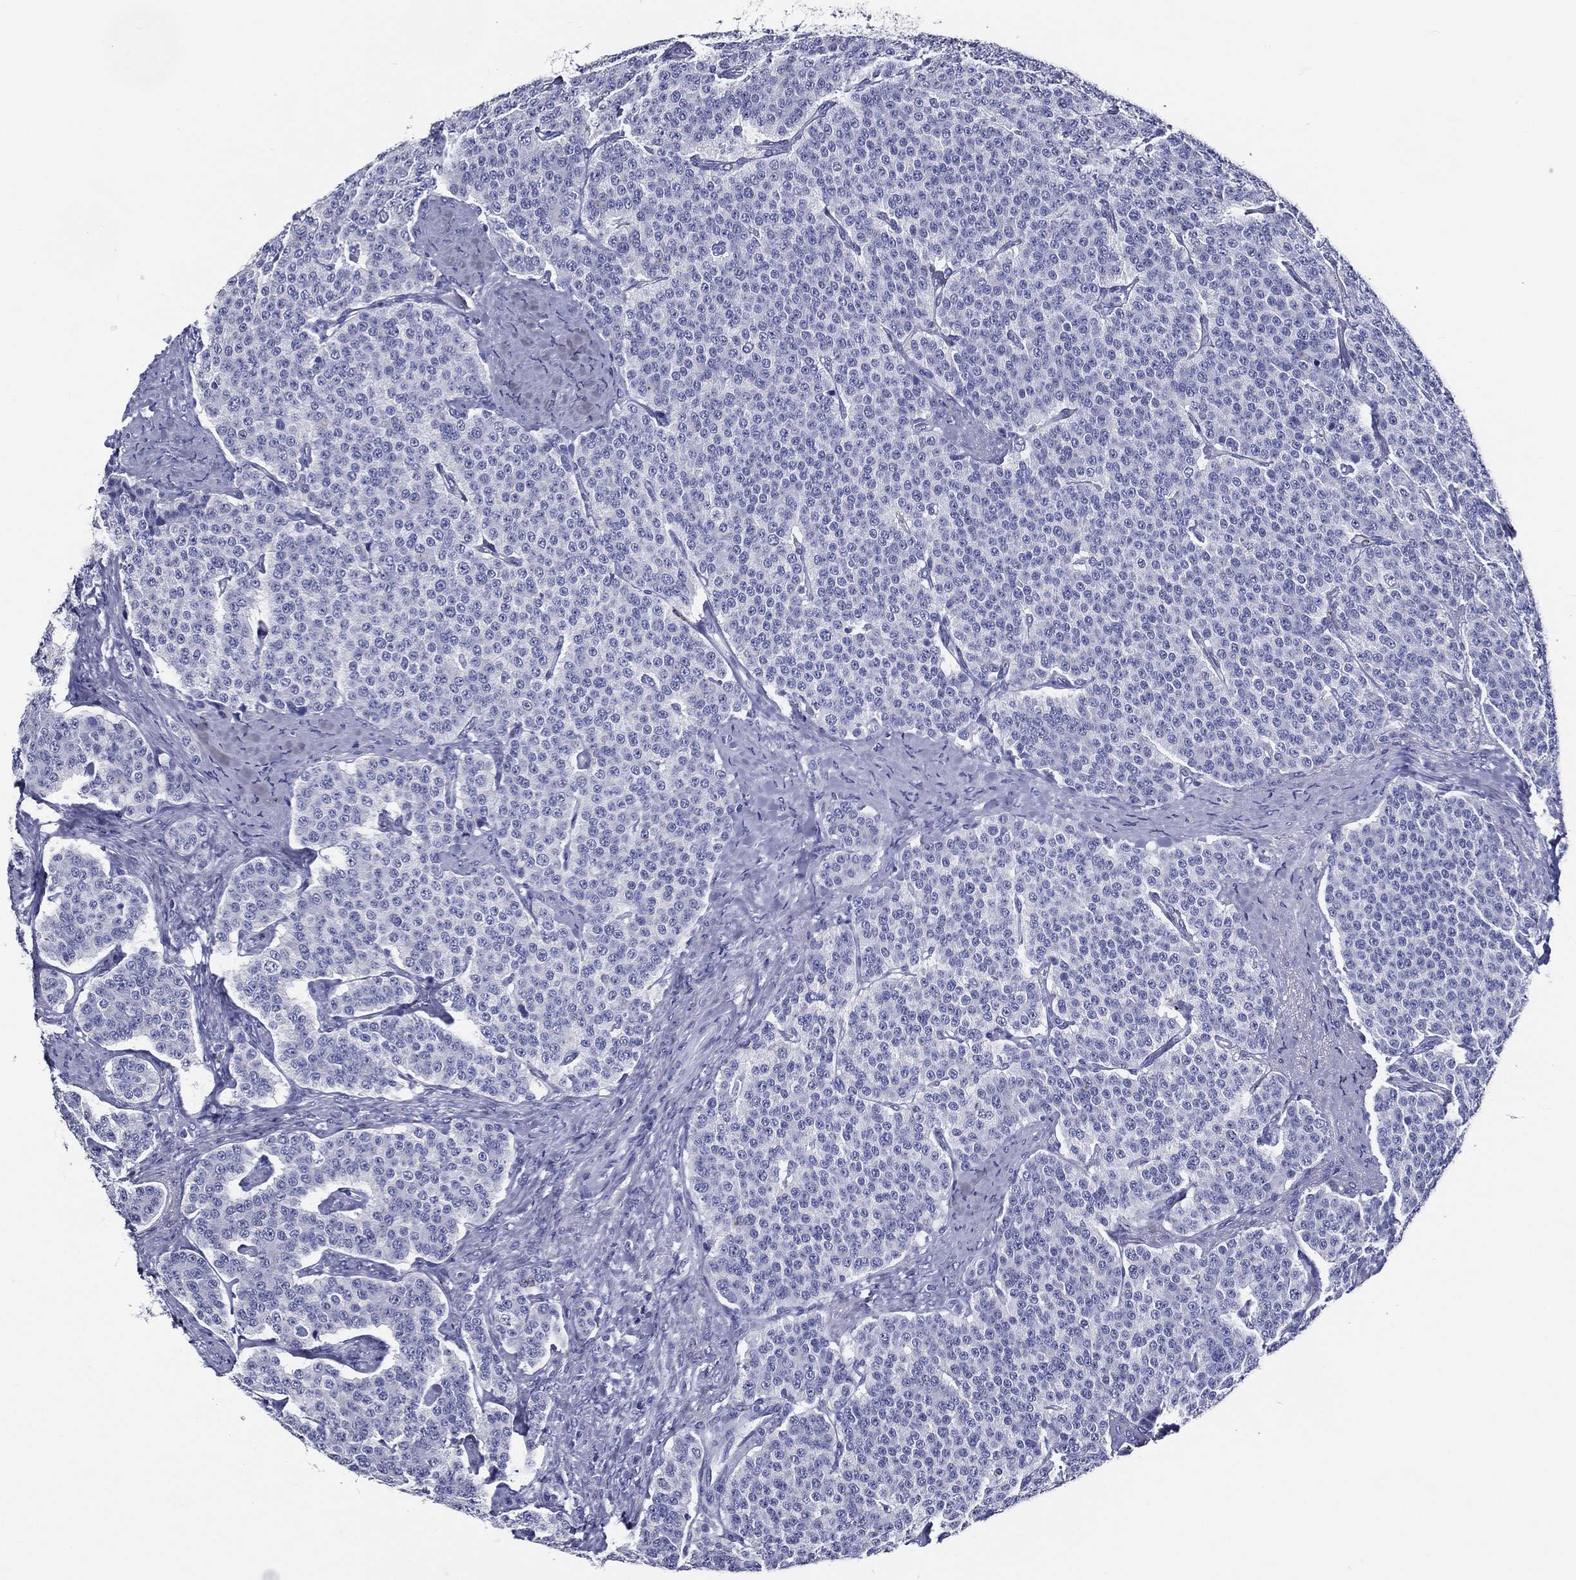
{"staining": {"intensity": "negative", "quantity": "none", "location": "none"}, "tissue": "carcinoid", "cell_type": "Tumor cells", "image_type": "cancer", "snomed": [{"axis": "morphology", "description": "Carcinoid, malignant, NOS"}, {"axis": "topography", "description": "Small intestine"}], "caption": "Human carcinoid (malignant) stained for a protein using immunohistochemistry shows no positivity in tumor cells.", "gene": "ACE2", "patient": {"sex": "female", "age": 58}}